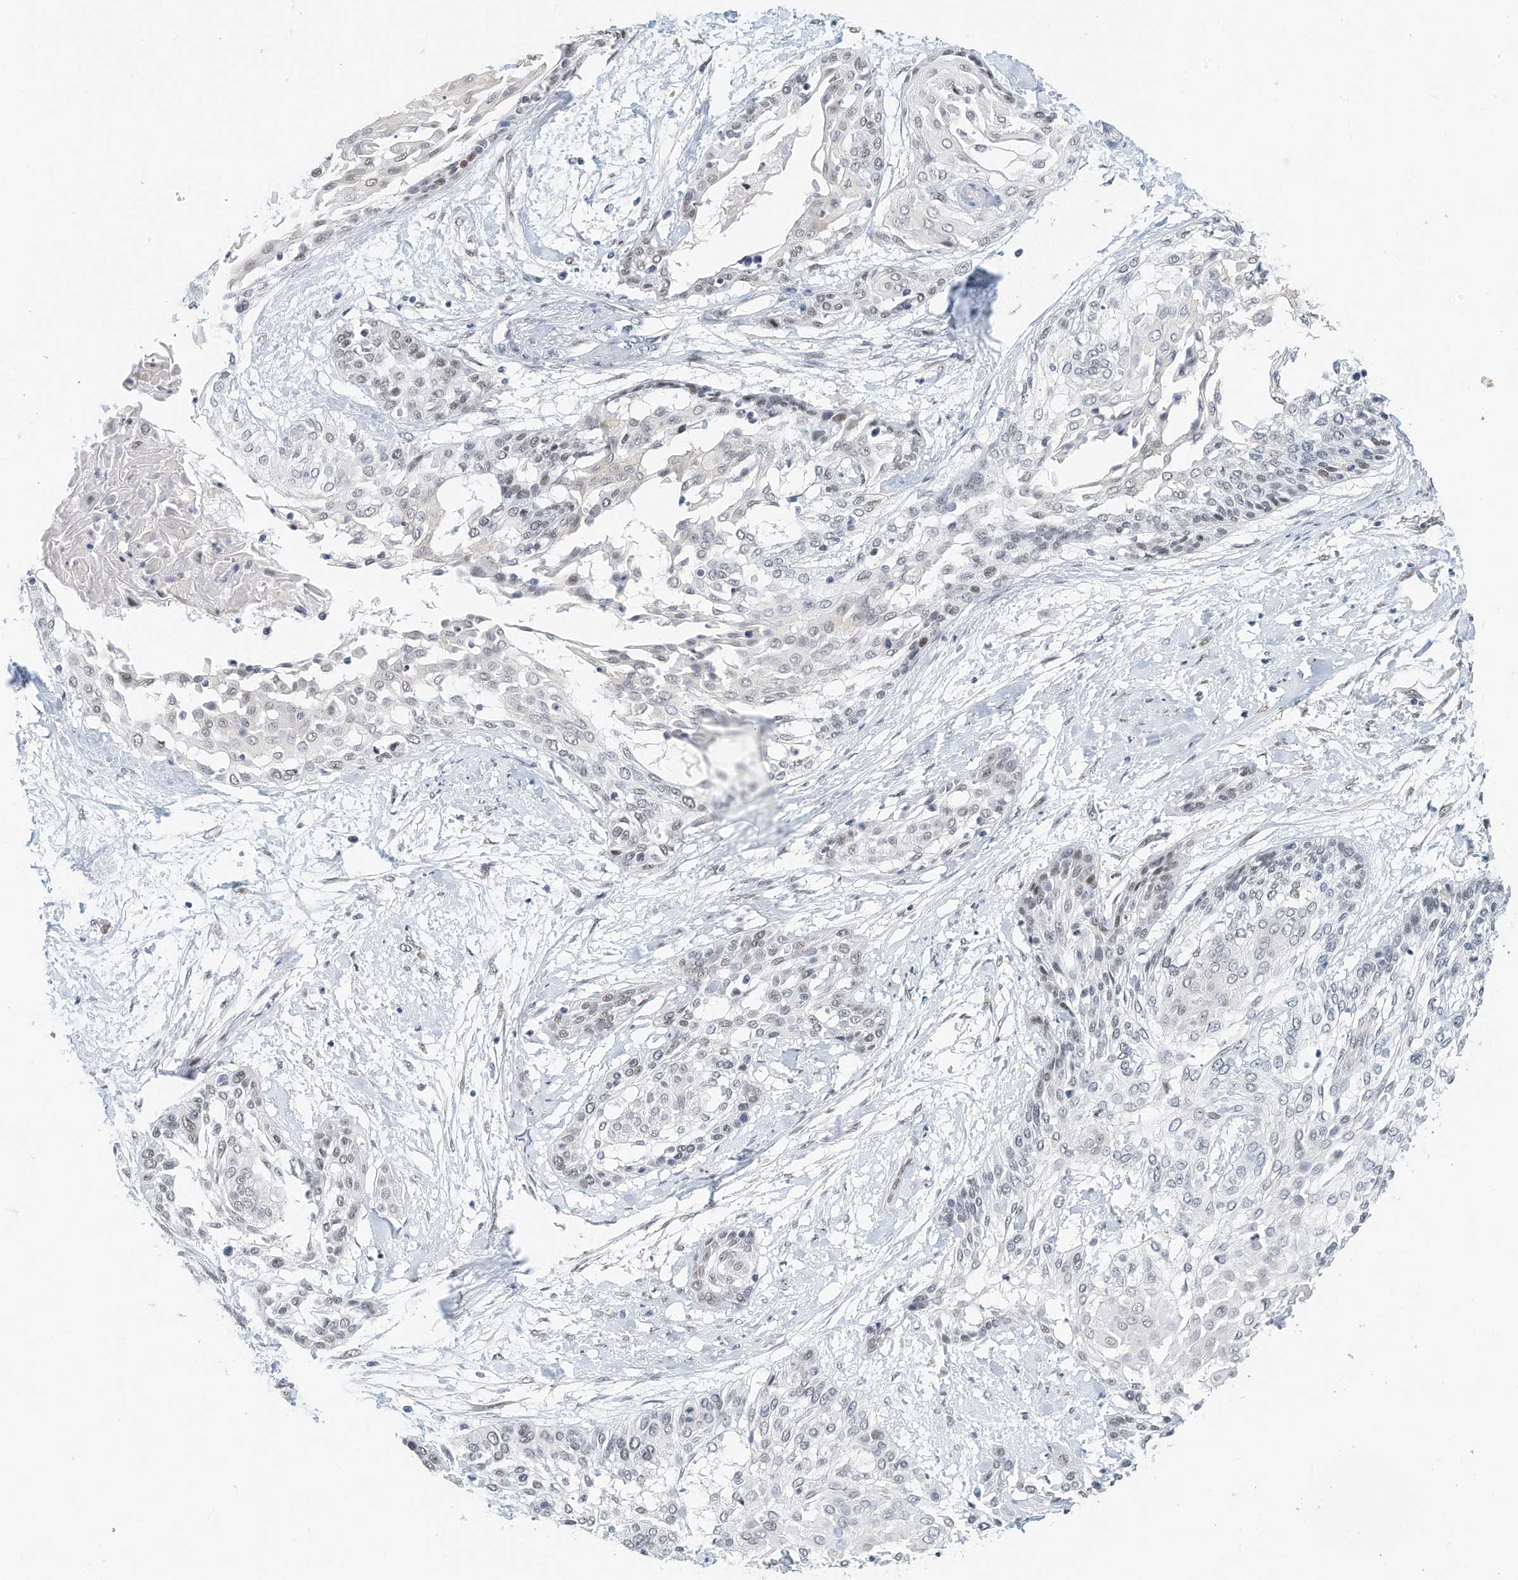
{"staining": {"intensity": "weak", "quantity": "<25%", "location": "nuclear"}, "tissue": "cervical cancer", "cell_type": "Tumor cells", "image_type": "cancer", "snomed": [{"axis": "morphology", "description": "Squamous cell carcinoma, NOS"}, {"axis": "topography", "description": "Cervix"}], "caption": "Cervical cancer was stained to show a protein in brown. There is no significant expression in tumor cells. Nuclei are stained in blue.", "gene": "ARHGAP28", "patient": {"sex": "female", "age": 57}}